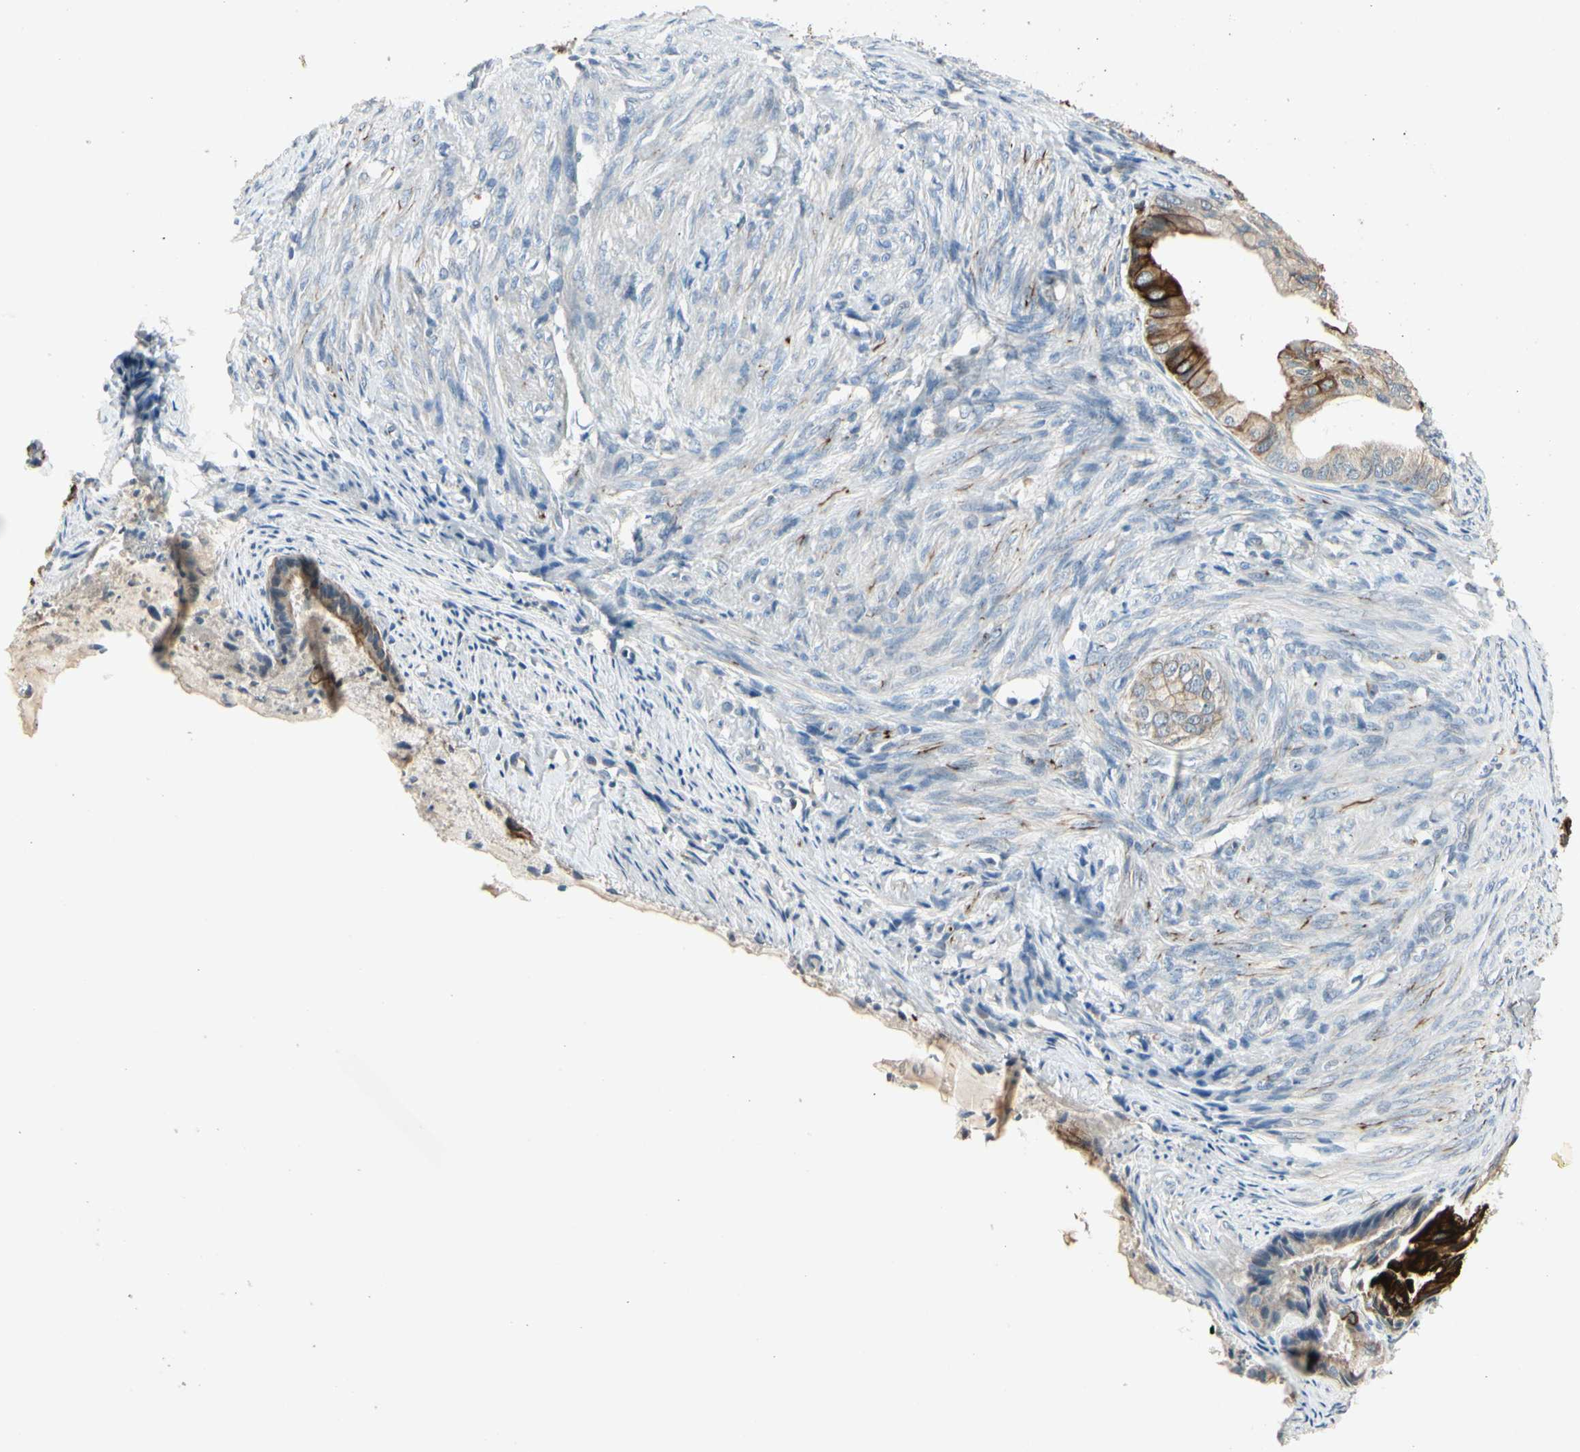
{"staining": {"intensity": "strong", "quantity": "25%-75%", "location": "cytoplasmic/membranous"}, "tissue": "endometrial cancer", "cell_type": "Tumor cells", "image_type": "cancer", "snomed": [{"axis": "morphology", "description": "Adenocarcinoma, NOS"}, {"axis": "topography", "description": "Endometrium"}], "caption": "This is a photomicrograph of IHC staining of endometrial adenocarcinoma, which shows strong positivity in the cytoplasmic/membranous of tumor cells.", "gene": "SKIL", "patient": {"sex": "female", "age": 86}}